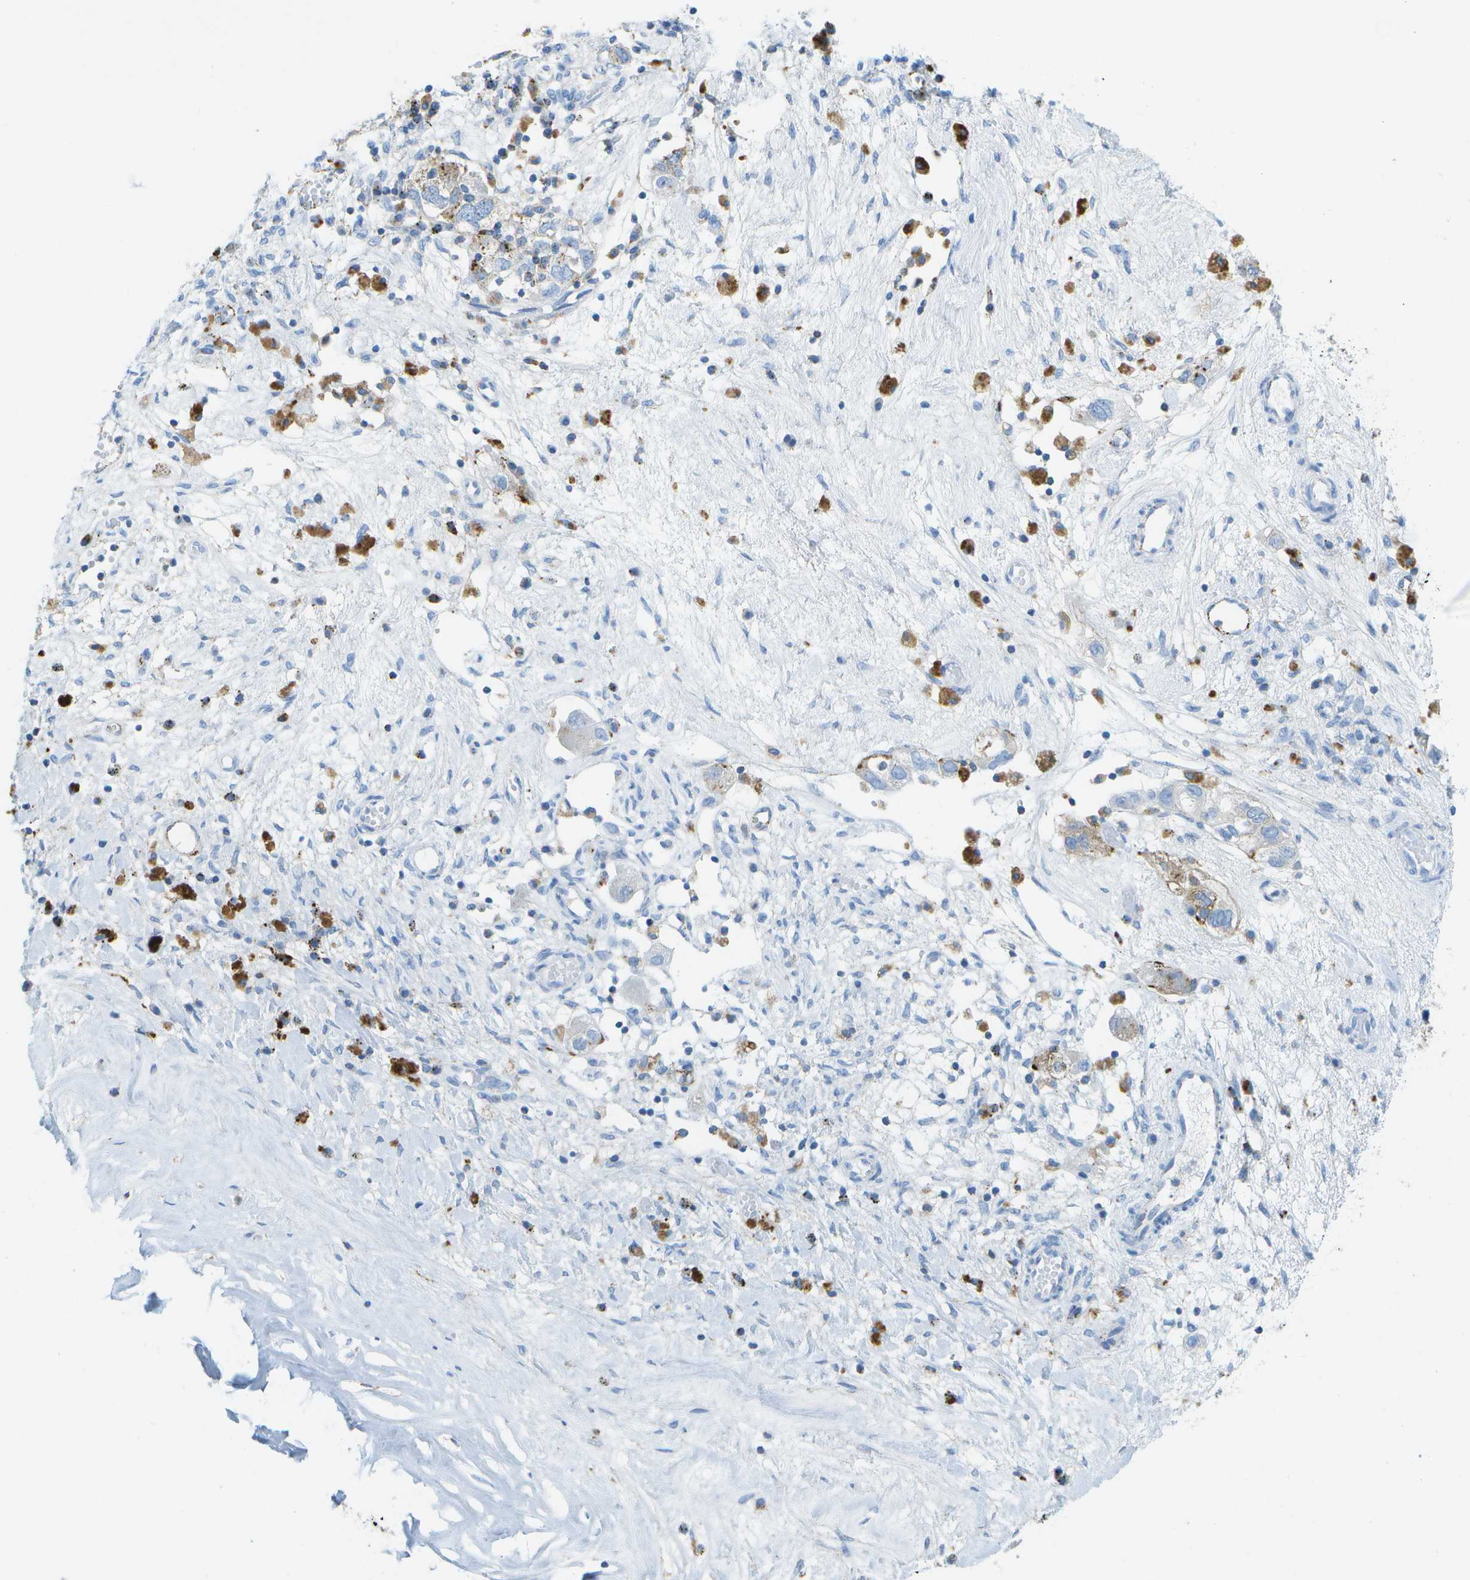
{"staining": {"intensity": "weak", "quantity": "<25%", "location": "cytoplasmic/membranous"}, "tissue": "ovarian cancer", "cell_type": "Tumor cells", "image_type": "cancer", "snomed": [{"axis": "morphology", "description": "Carcinoma, NOS"}, {"axis": "morphology", "description": "Cystadenocarcinoma, serous, NOS"}, {"axis": "topography", "description": "Ovary"}], "caption": "Immunohistochemistry of ovarian cancer (carcinoma) exhibits no staining in tumor cells.", "gene": "PRCP", "patient": {"sex": "female", "age": 69}}